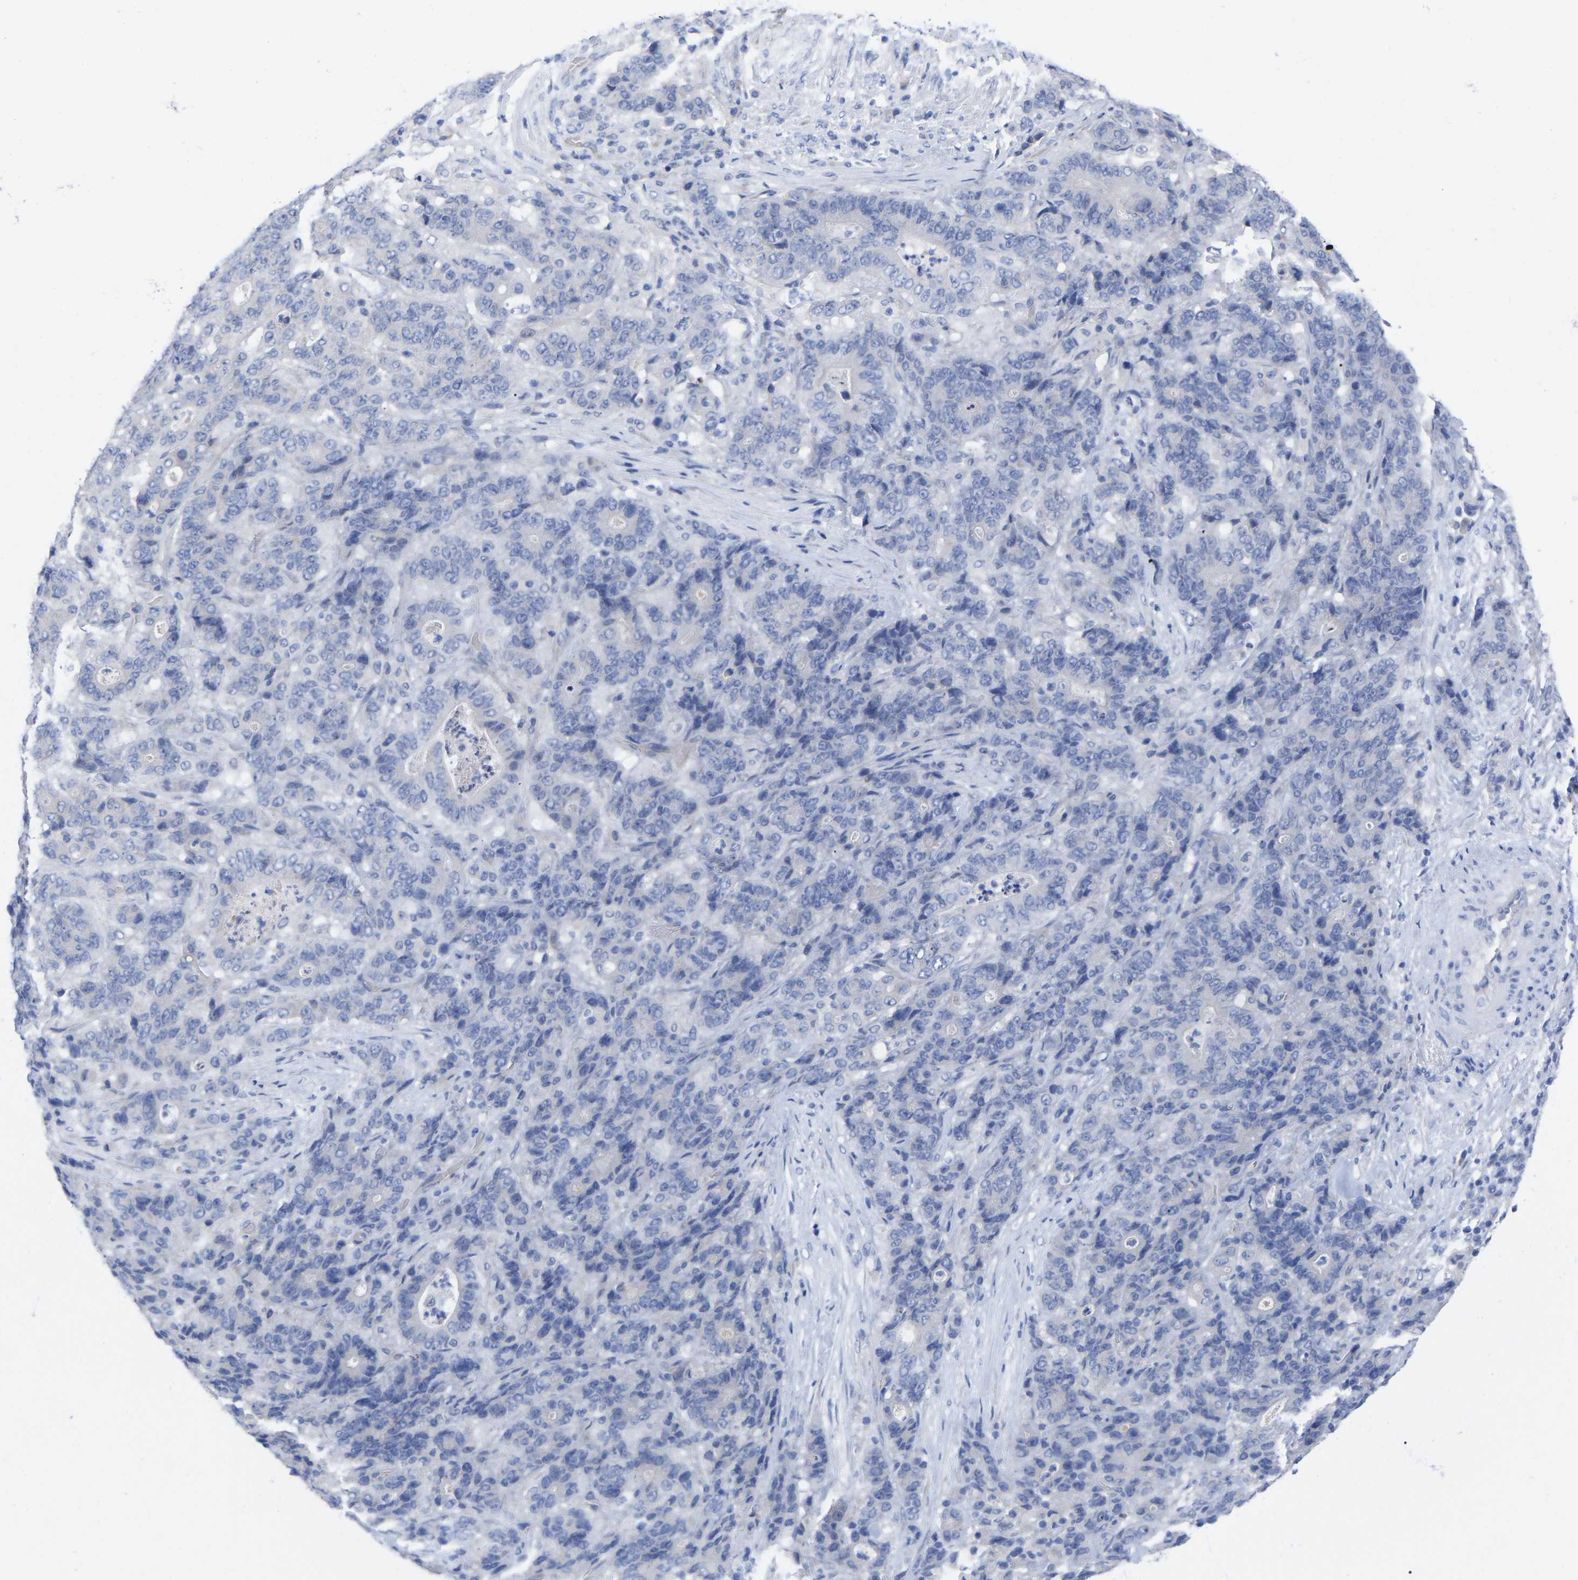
{"staining": {"intensity": "negative", "quantity": "none", "location": "none"}, "tissue": "stomach cancer", "cell_type": "Tumor cells", "image_type": "cancer", "snomed": [{"axis": "morphology", "description": "Adenocarcinoma, NOS"}, {"axis": "topography", "description": "Stomach"}], "caption": "Tumor cells show no significant expression in stomach adenocarcinoma. Nuclei are stained in blue.", "gene": "HAPLN1", "patient": {"sex": "female", "age": 73}}